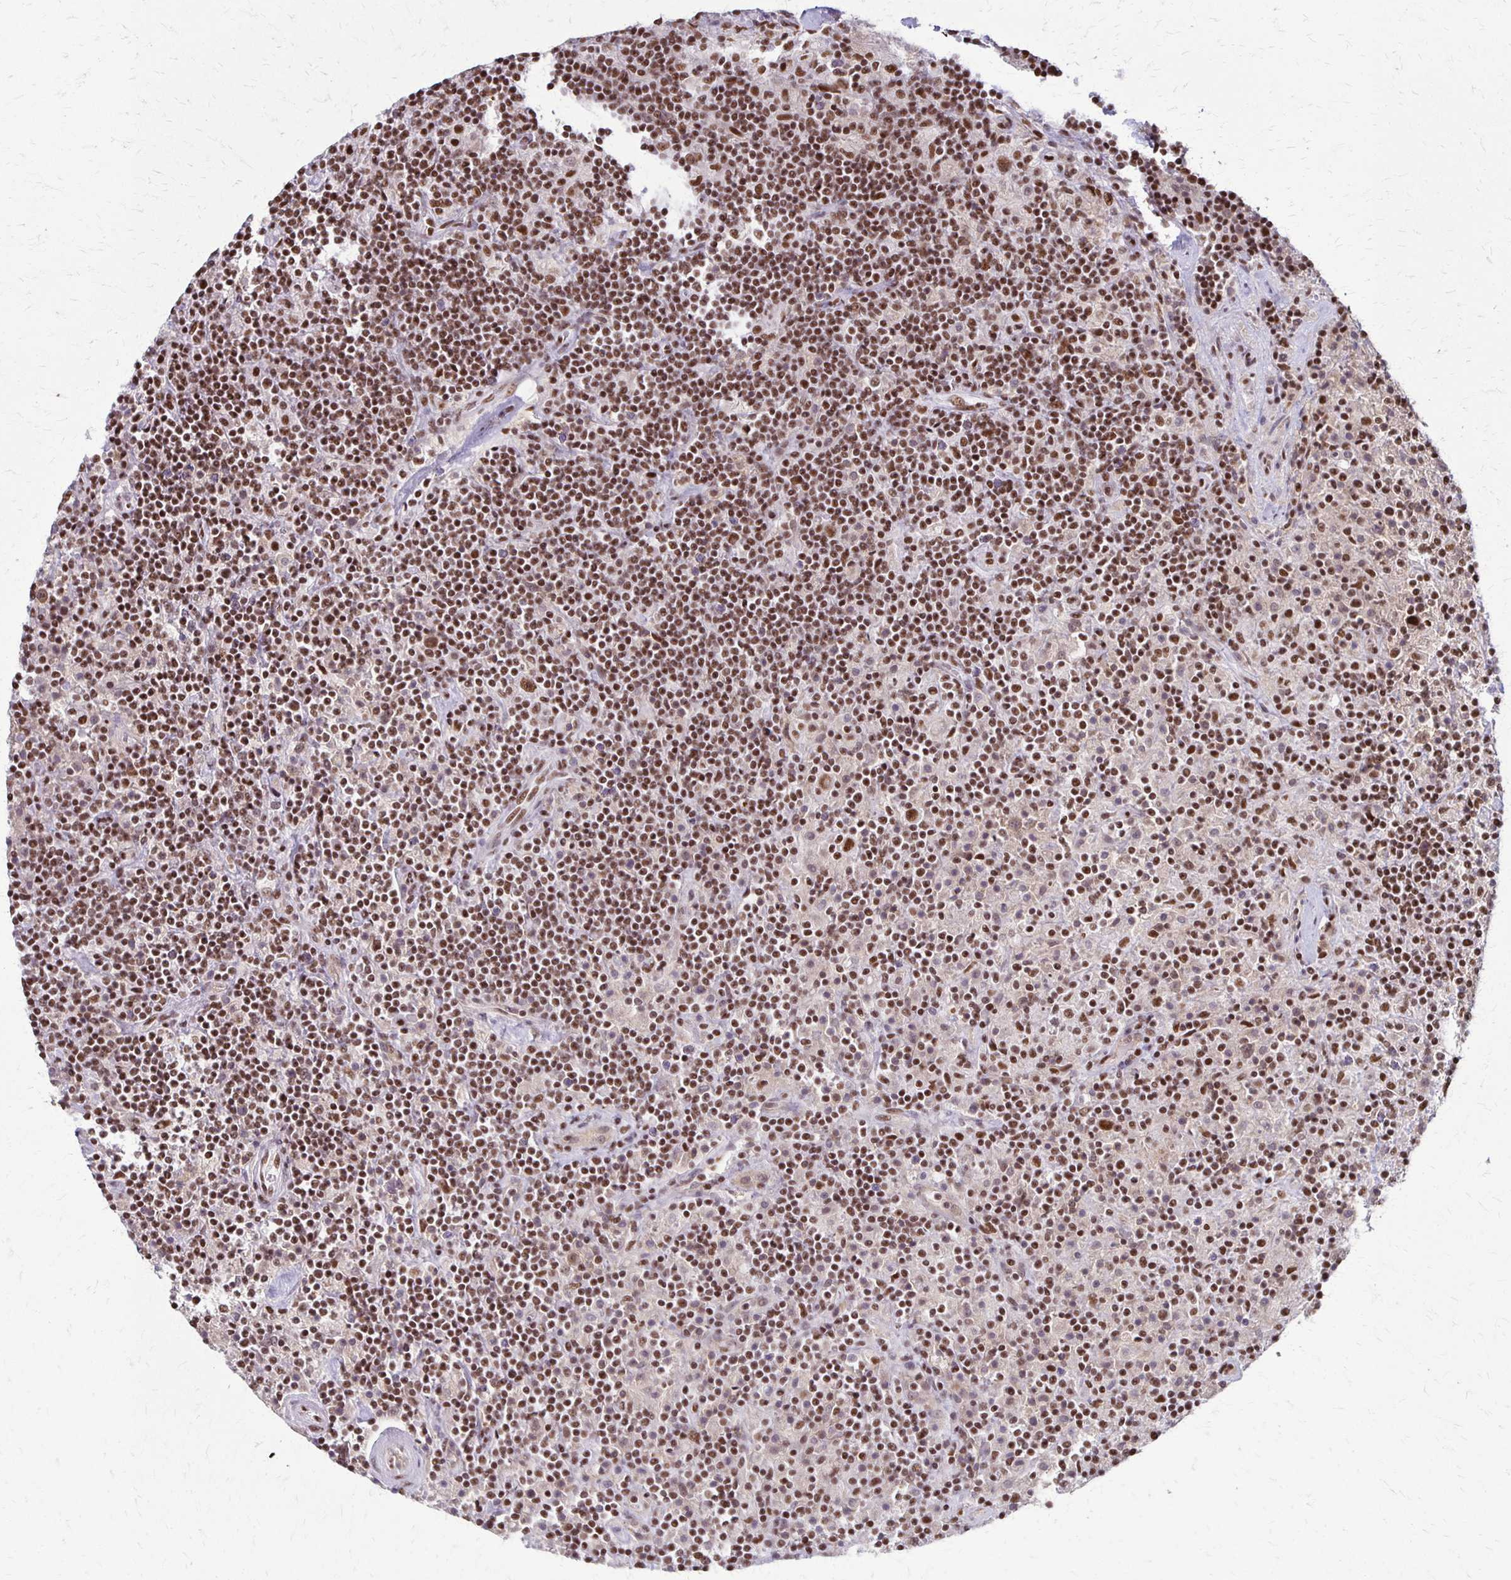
{"staining": {"intensity": "strong", "quantity": ">75%", "location": "nuclear"}, "tissue": "lymphoma", "cell_type": "Tumor cells", "image_type": "cancer", "snomed": [{"axis": "morphology", "description": "Hodgkin's disease, NOS"}, {"axis": "topography", "description": "Lymph node"}], "caption": "Immunohistochemical staining of human Hodgkin's disease reveals strong nuclear protein staining in approximately >75% of tumor cells. The staining was performed using DAB (3,3'-diaminobenzidine) to visualize the protein expression in brown, while the nuclei were stained in blue with hematoxylin (Magnification: 20x).", "gene": "XRCC6", "patient": {"sex": "male", "age": 70}}